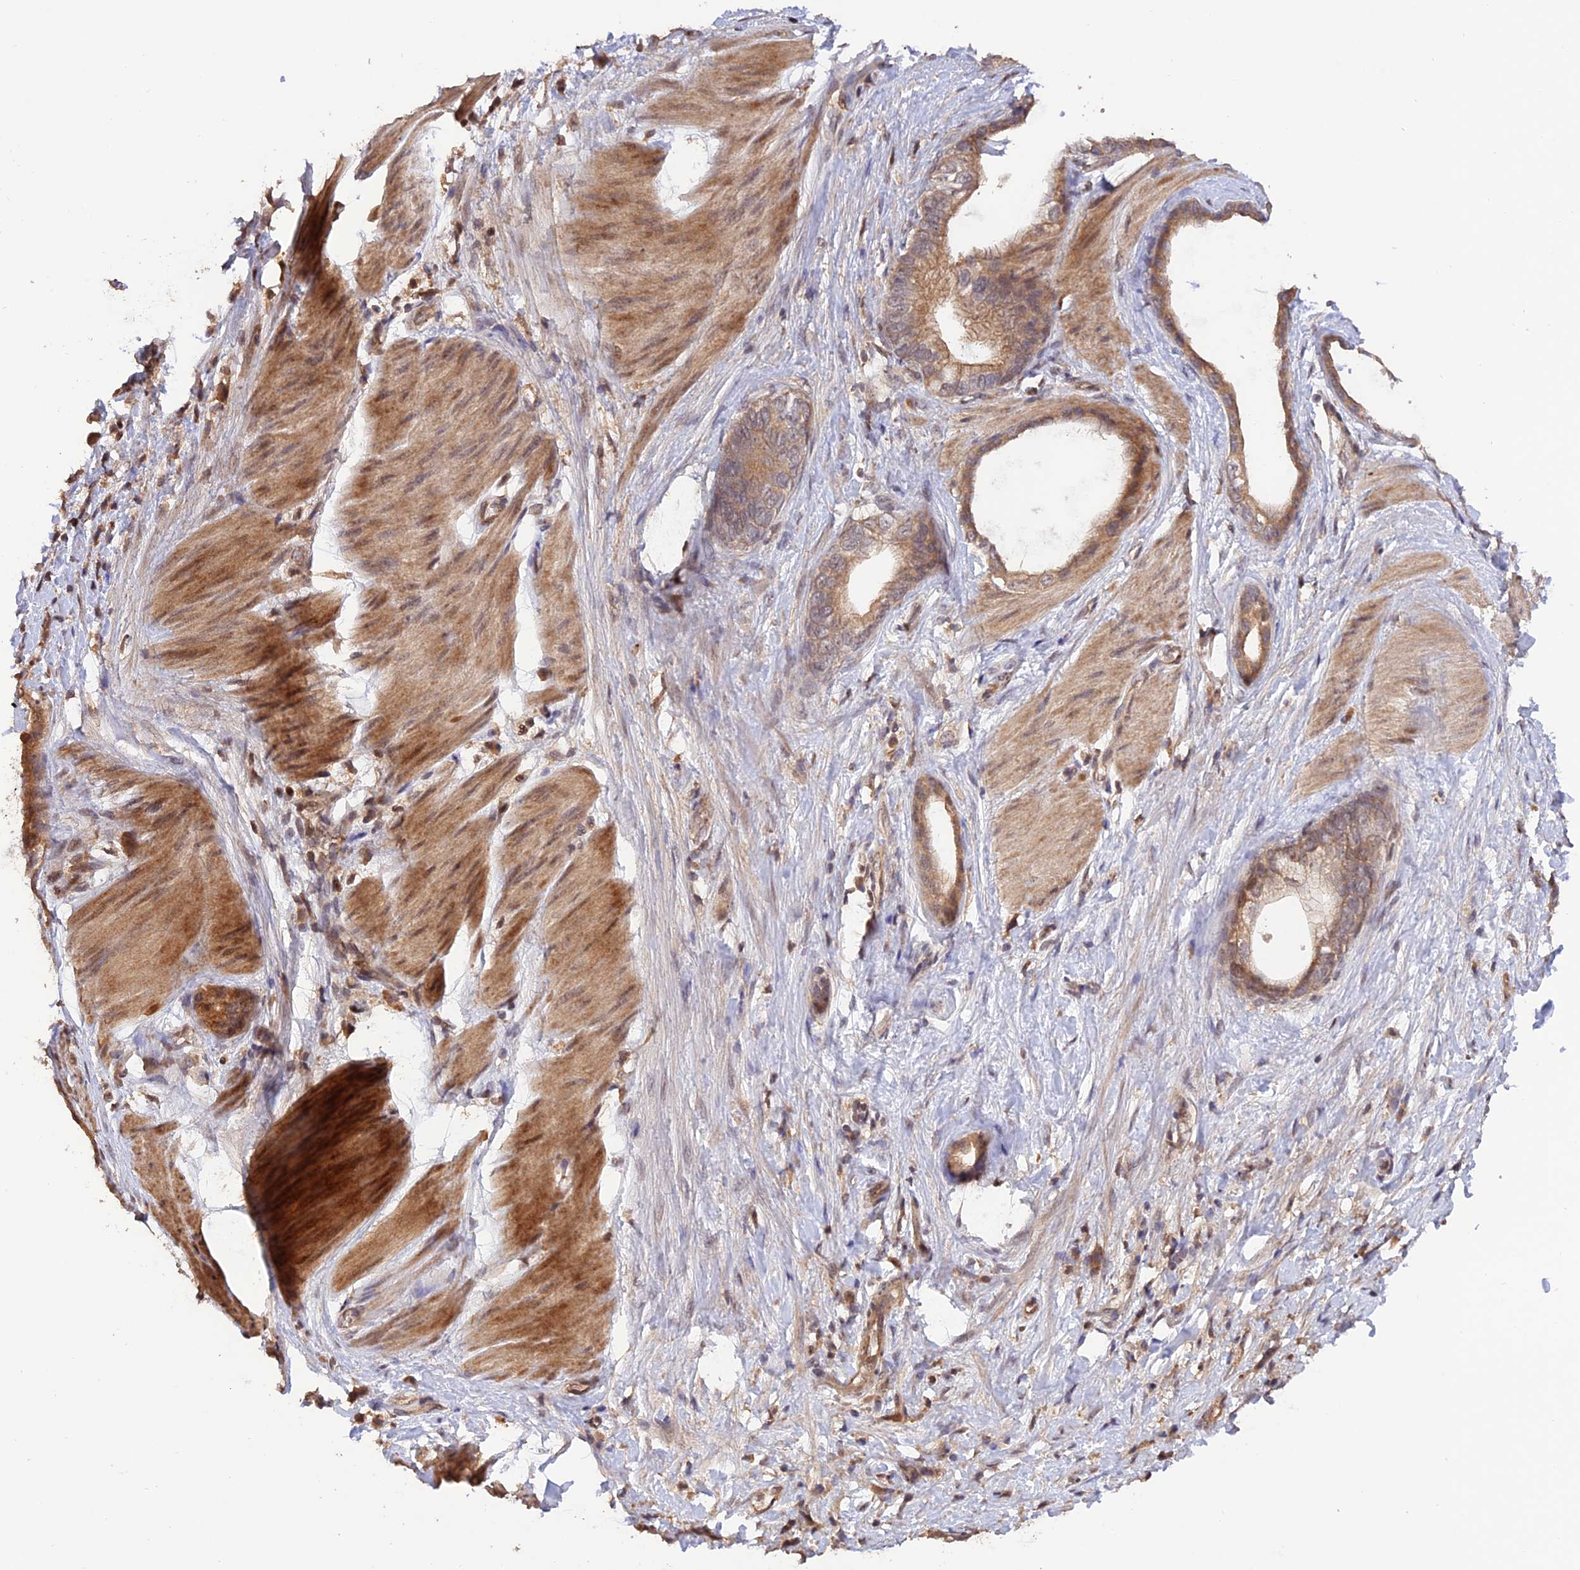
{"staining": {"intensity": "moderate", "quantity": ">75%", "location": "cytoplasmic/membranous,nuclear"}, "tissue": "stomach cancer", "cell_type": "Tumor cells", "image_type": "cancer", "snomed": [{"axis": "morphology", "description": "Adenocarcinoma, NOS"}, {"axis": "topography", "description": "Stomach"}], "caption": "Immunohistochemistry (IHC) of adenocarcinoma (stomach) exhibits medium levels of moderate cytoplasmic/membranous and nuclear staining in about >75% of tumor cells.", "gene": "REV1", "patient": {"sex": "male", "age": 55}}